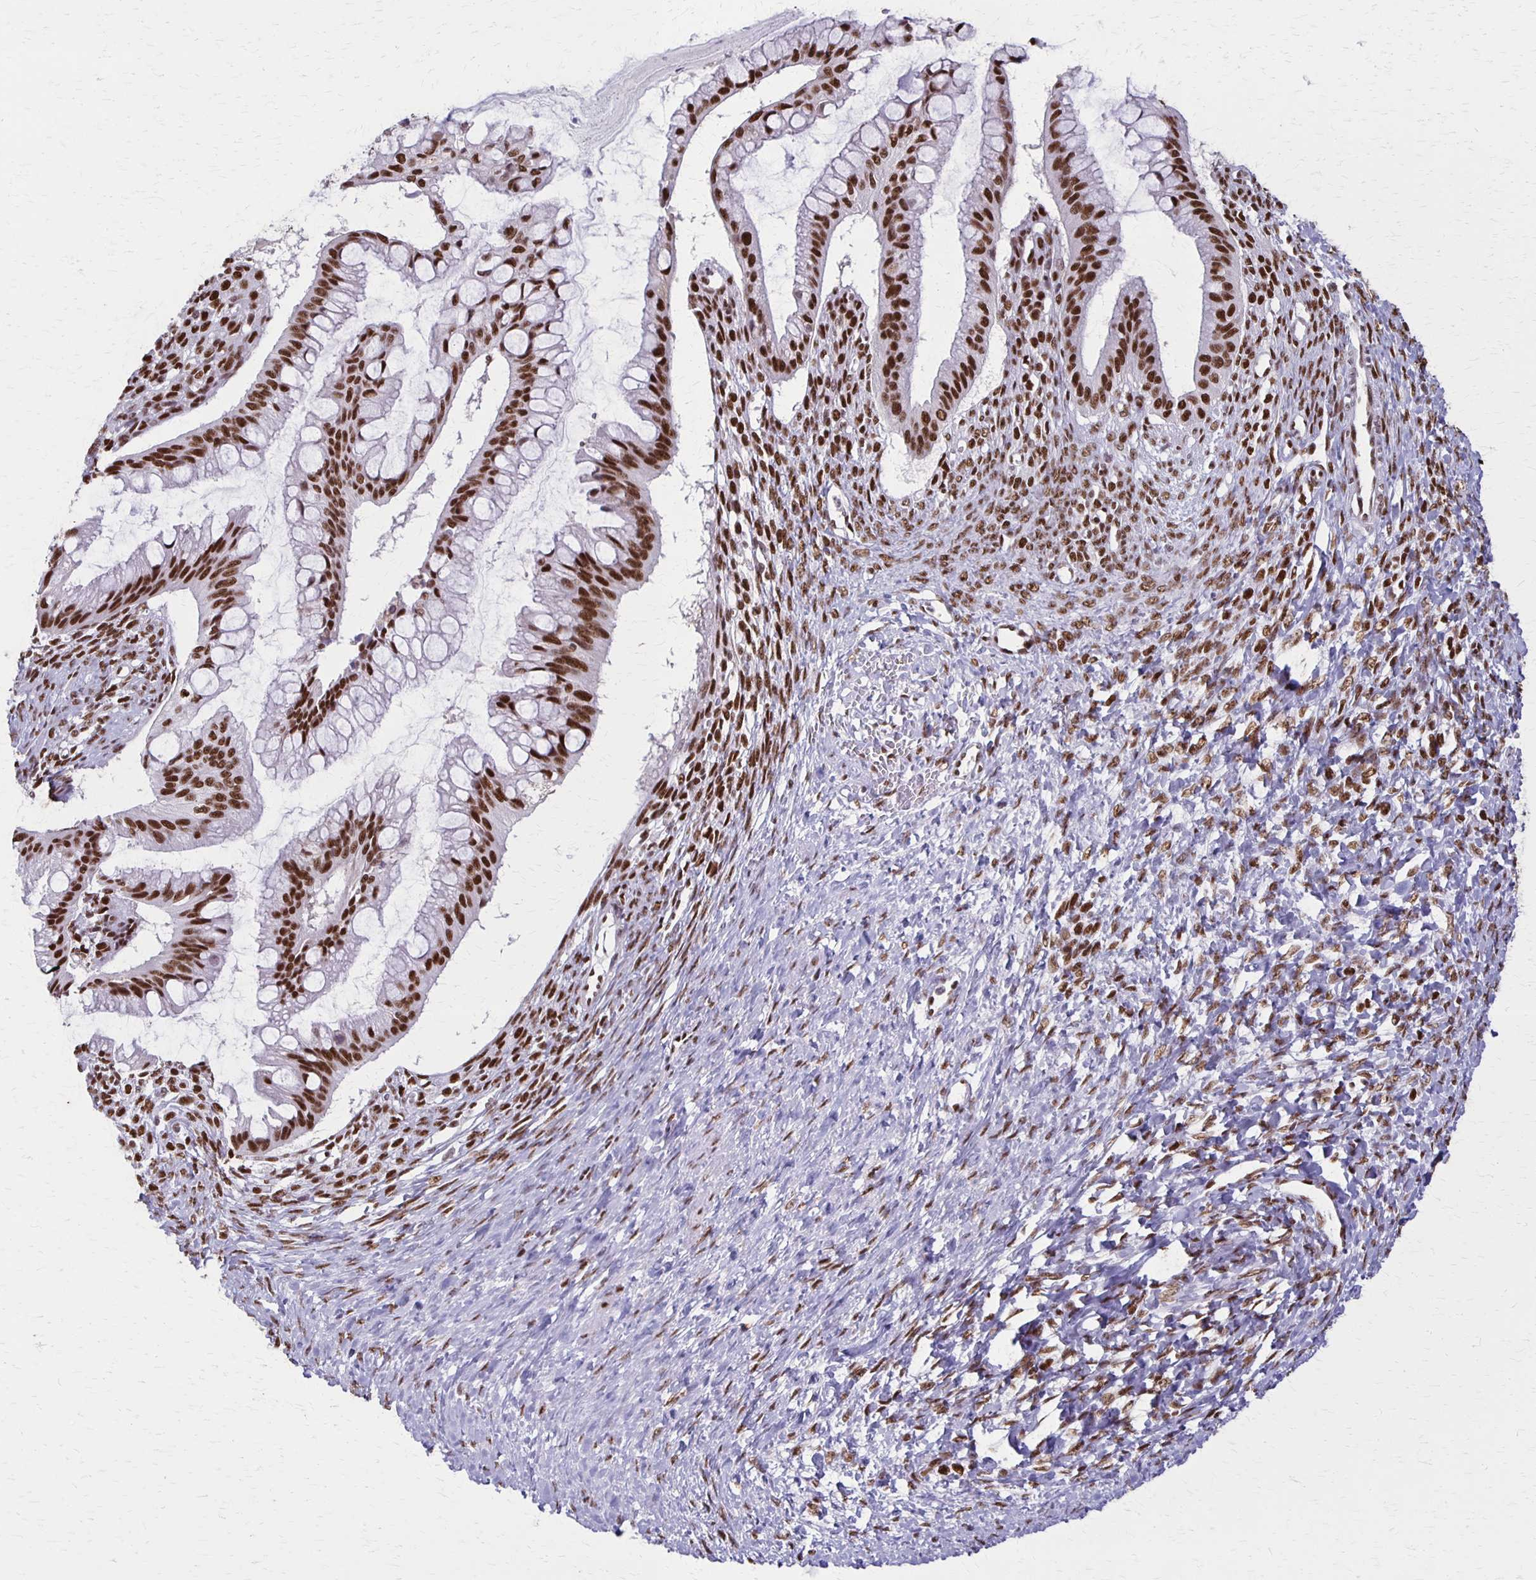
{"staining": {"intensity": "strong", "quantity": ">75%", "location": "nuclear"}, "tissue": "ovarian cancer", "cell_type": "Tumor cells", "image_type": "cancer", "snomed": [{"axis": "morphology", "description": "Cystadenocarcinoma, mucinous, NOS"}, {"axis": "topography", "description": "Ovary"}], "caption": "Mucinous cystadenocarcinoma (ovarian) was stained to show a protein in brown. There is high levels of strong nuclear staining in about >75% of tumor cells.", "gene": "XRCC6", "patient": {"sex": "female", "age": 73}}